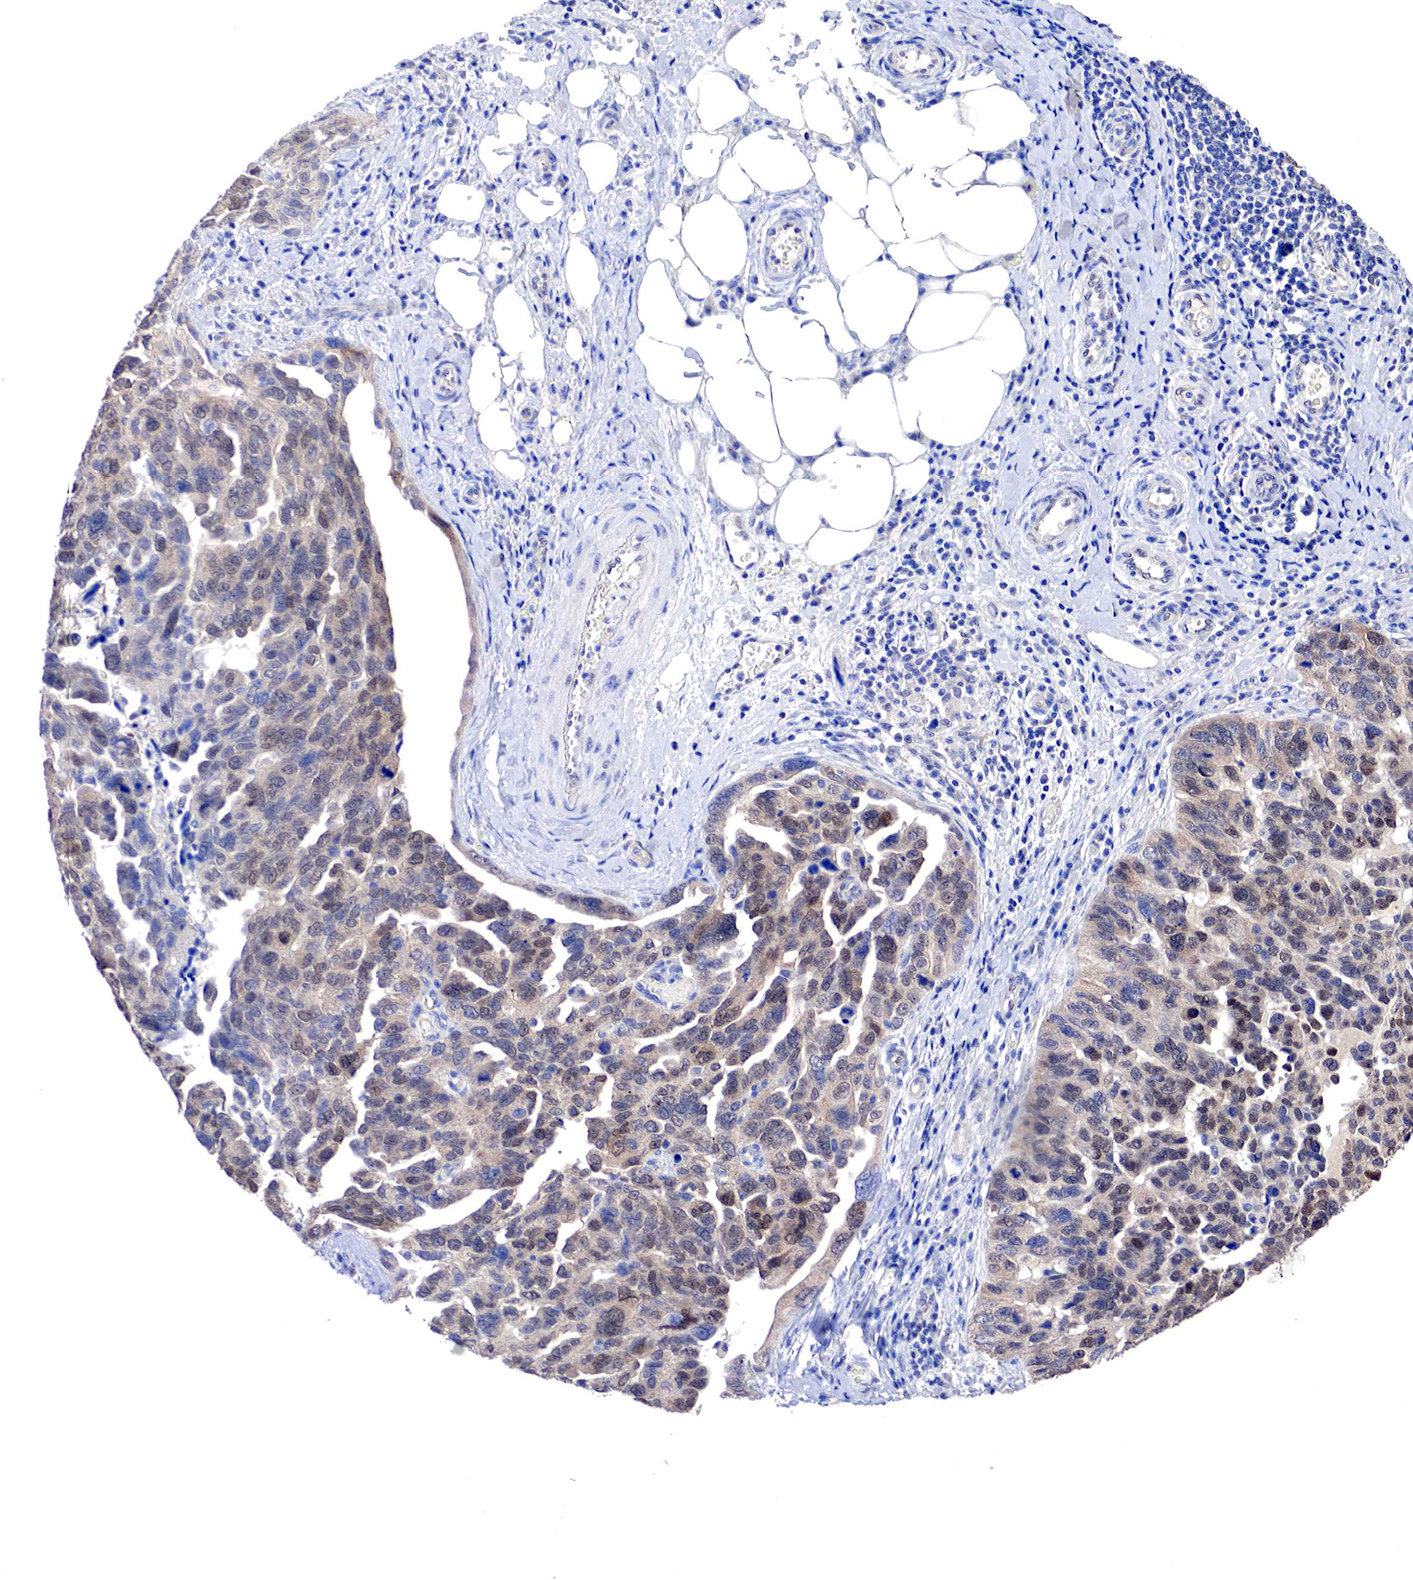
{"staining": {"intensity": "moderate", "quantity": ">75%", "location": "cytoplasmic/membranous,nuclear"}, "tissue": "ovarian cancer", "cell_type": "Tumor cells", "image_type": "cancer", "snomed": [{"axis": "morphology", "description": "Cystadenocarcinoma, serous, NOS"}, {"axis": "topography", "description": "Ovary"}], "caption": "Immunohistochemistry (IHC) staining of ovarian cancer (serous cystadenocarcinoma), which demonstrates medium levels of moderate cytoplasmic/membranous and nuclear positivity in approximately >75% of tumor cells indicating moderate cytoplasmic/membranous and nuclear protein staining. The staining was performed using DAB (3,3'-diaminobenzidine) (brown) for protein detection and nuclei were counterstained in hematoxylin (blue).", "gene": "PABIR2", "patient": {"sex": "female", "age": 64}}